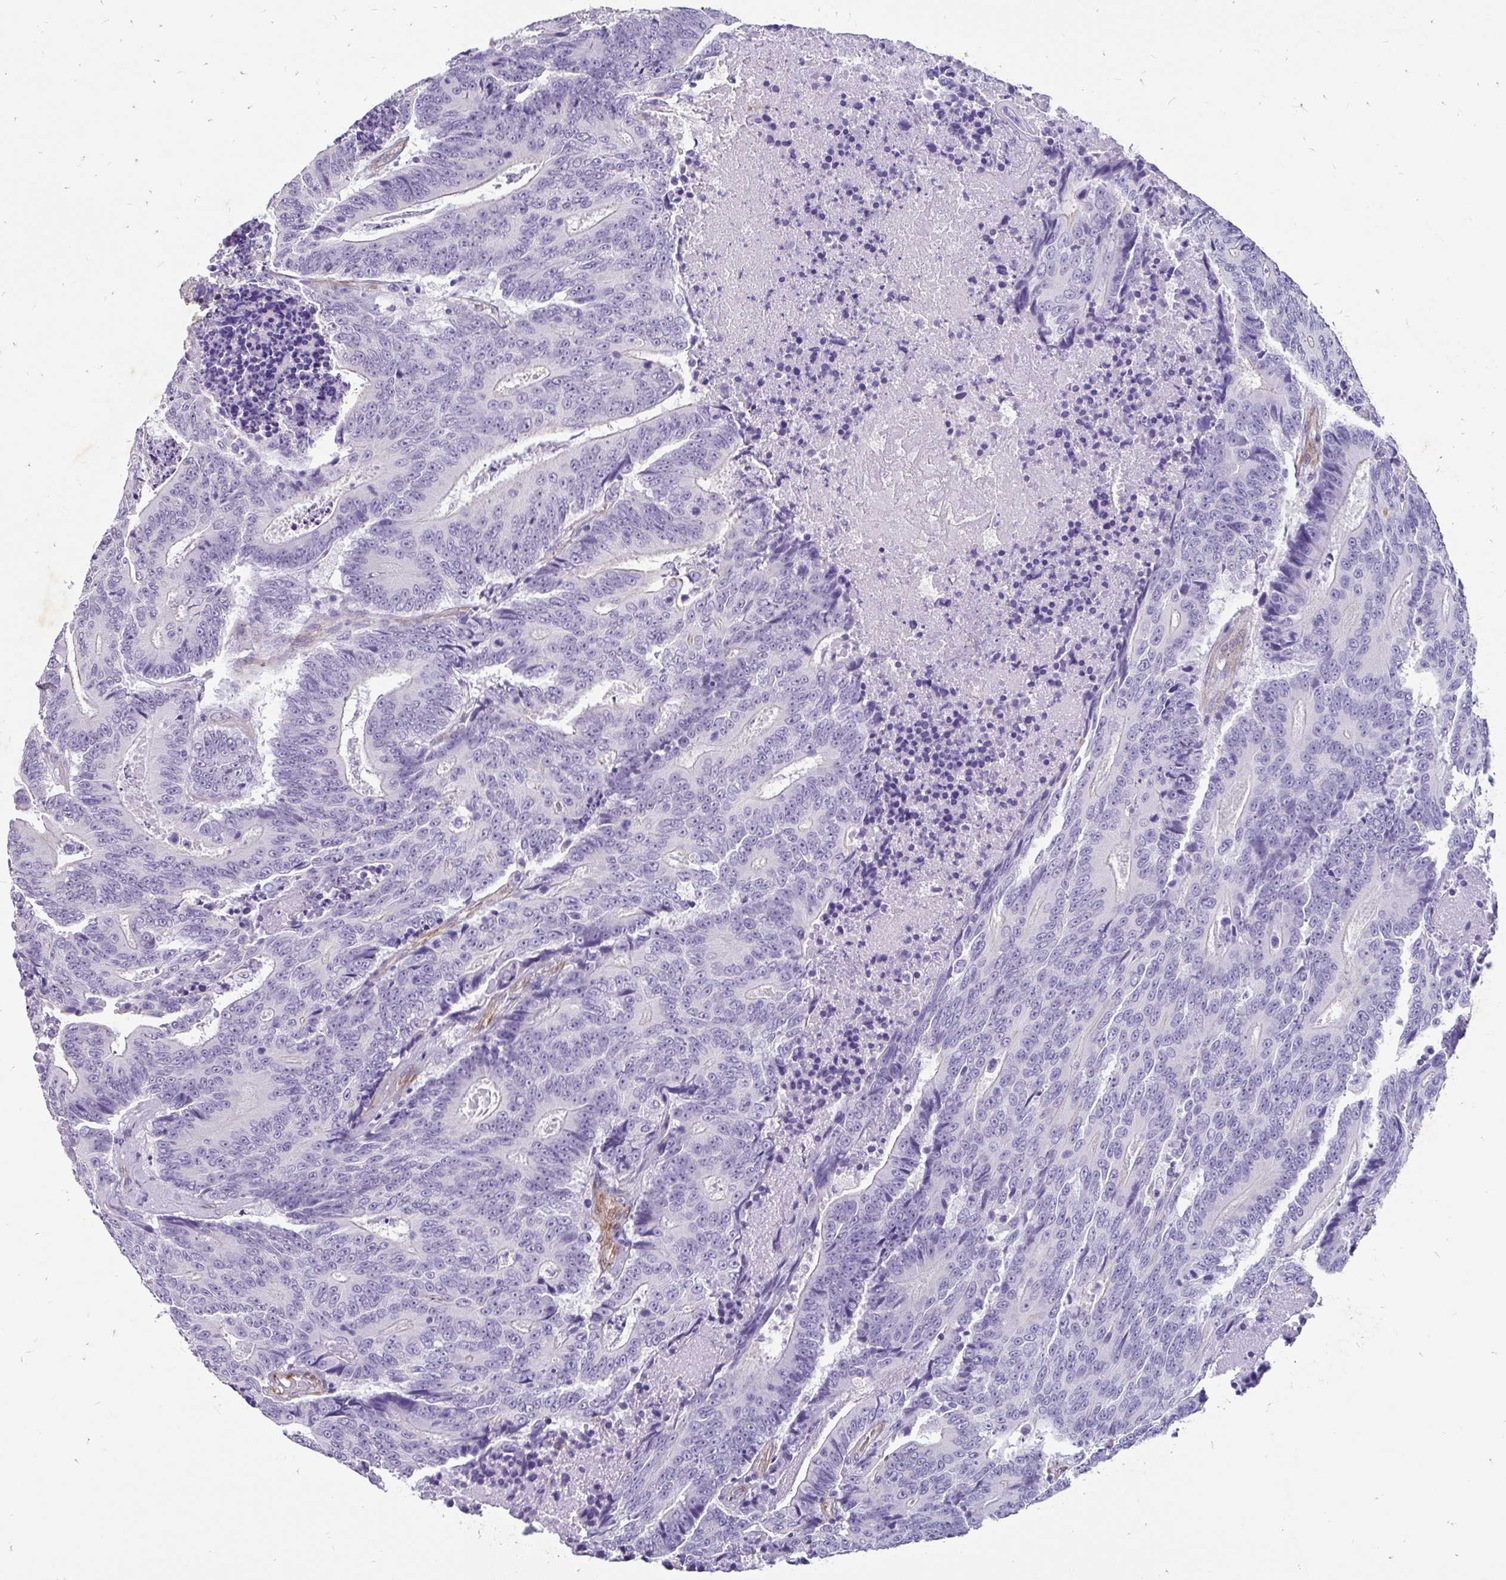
{"staining": {"intensity": "negative", "quantity": "none", "location": "none"}, "tissue": "colorectal cancer", "cell_type": "Tumor cells", "image_type": "cancer", "snomed": [{"axis": "morphology", "description": "Adenocarcinoma, NOS"}, {"axis": "topography", "description": "Colon"}], "caption": "Immunohistochemistry (IHC) of colorectal cancer reveals no positivity in tumor cells.", "gene": "EML5", "patient": {"sex": "male", "age": 83}}